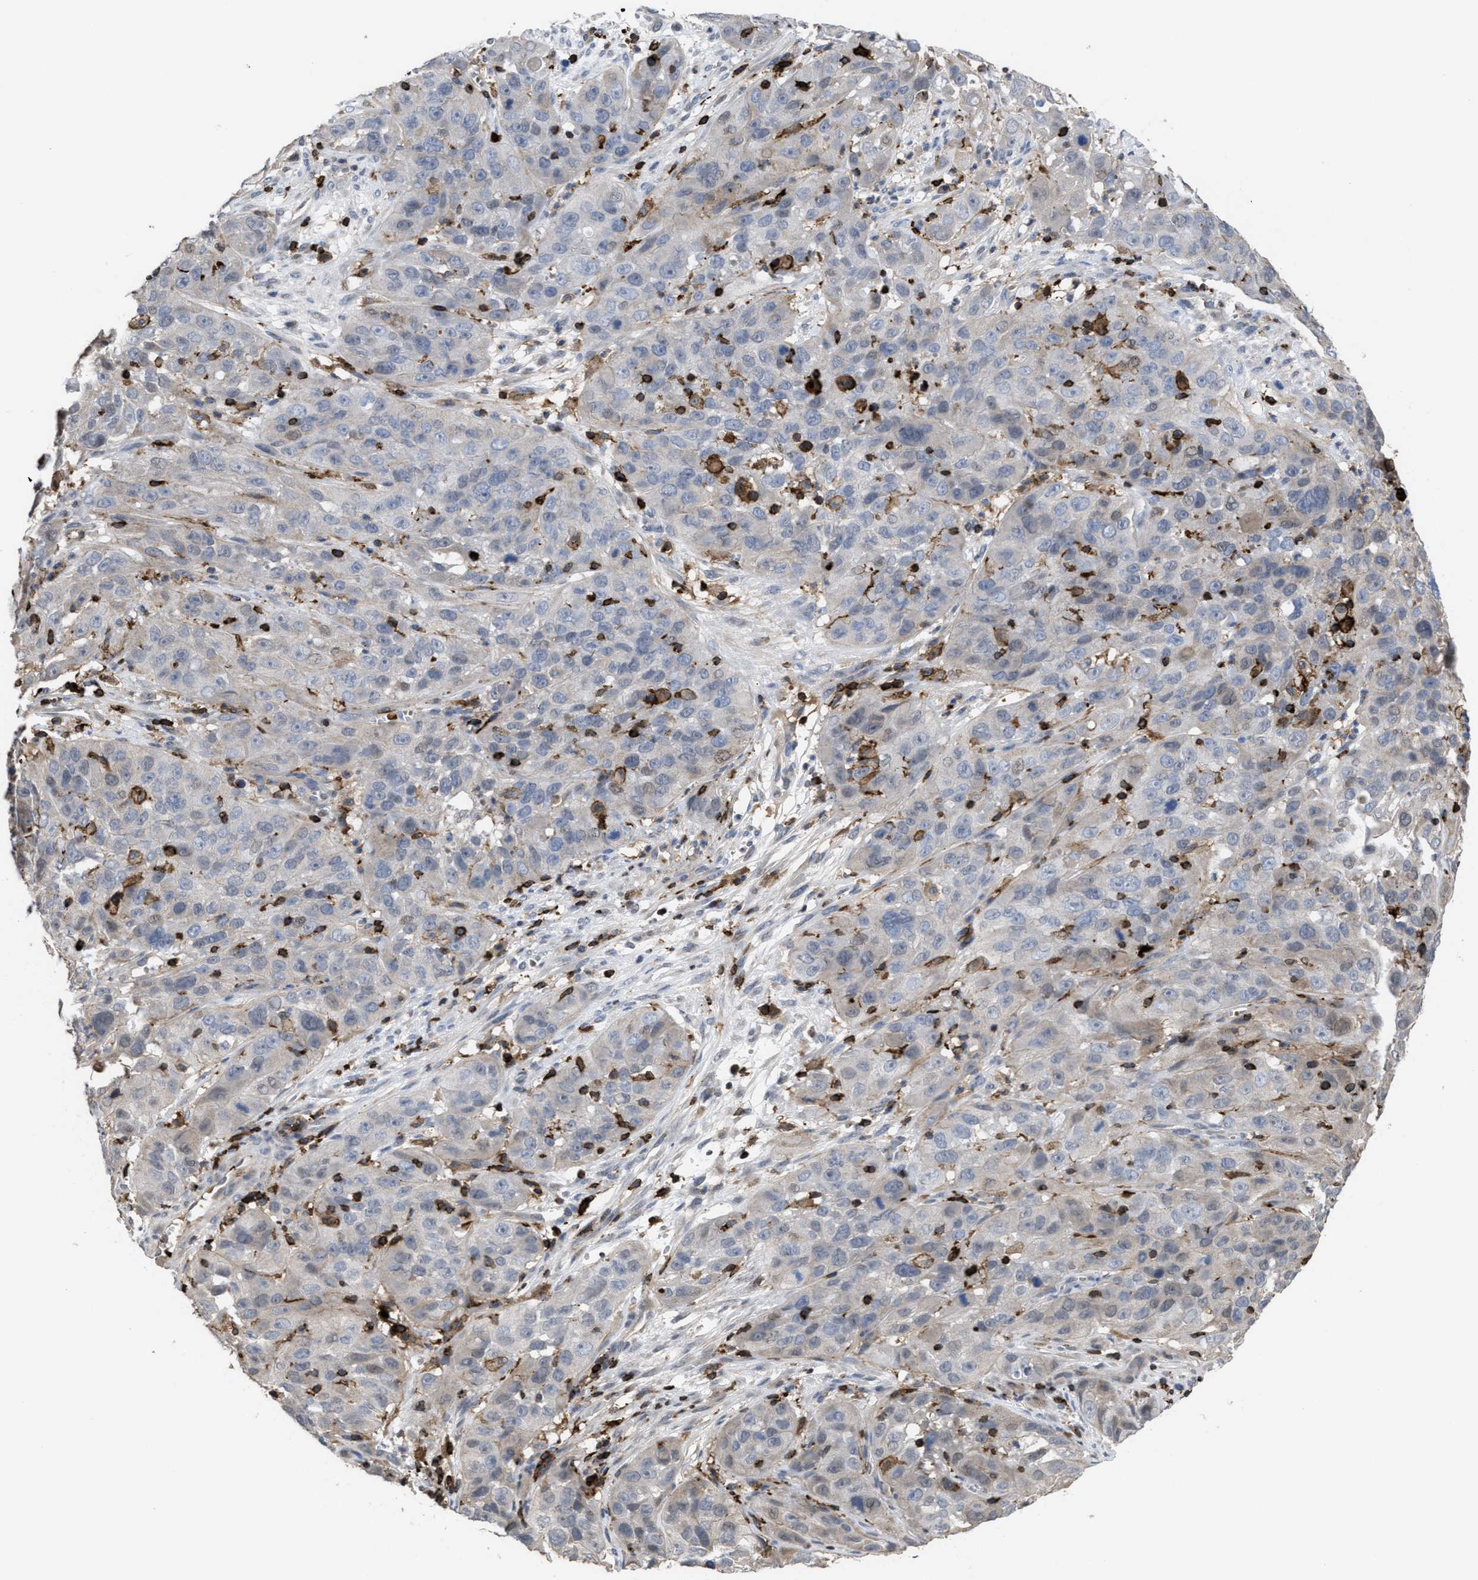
{"staining": {"intensity": "negative", "quantity": "none", "location": "none"}, "tissue": "cervical cancer", "cell_type": "Tumor cells", "image_type": "cancer", "snomed": [{"axis": "morphology", "description": "Squamous cell carcinoma, NOS"}, {"axis": "topography", "description": "Cervix"}], "caption": "High power microscopy histopathology image of an immunohistochemistry (IHC) histopathology image of squamous cell carcinoma (cervical), revealing no significant expression in tumor cells.", "gene": "PTPRE", "patient": {"sex": "female", "age": 32}}